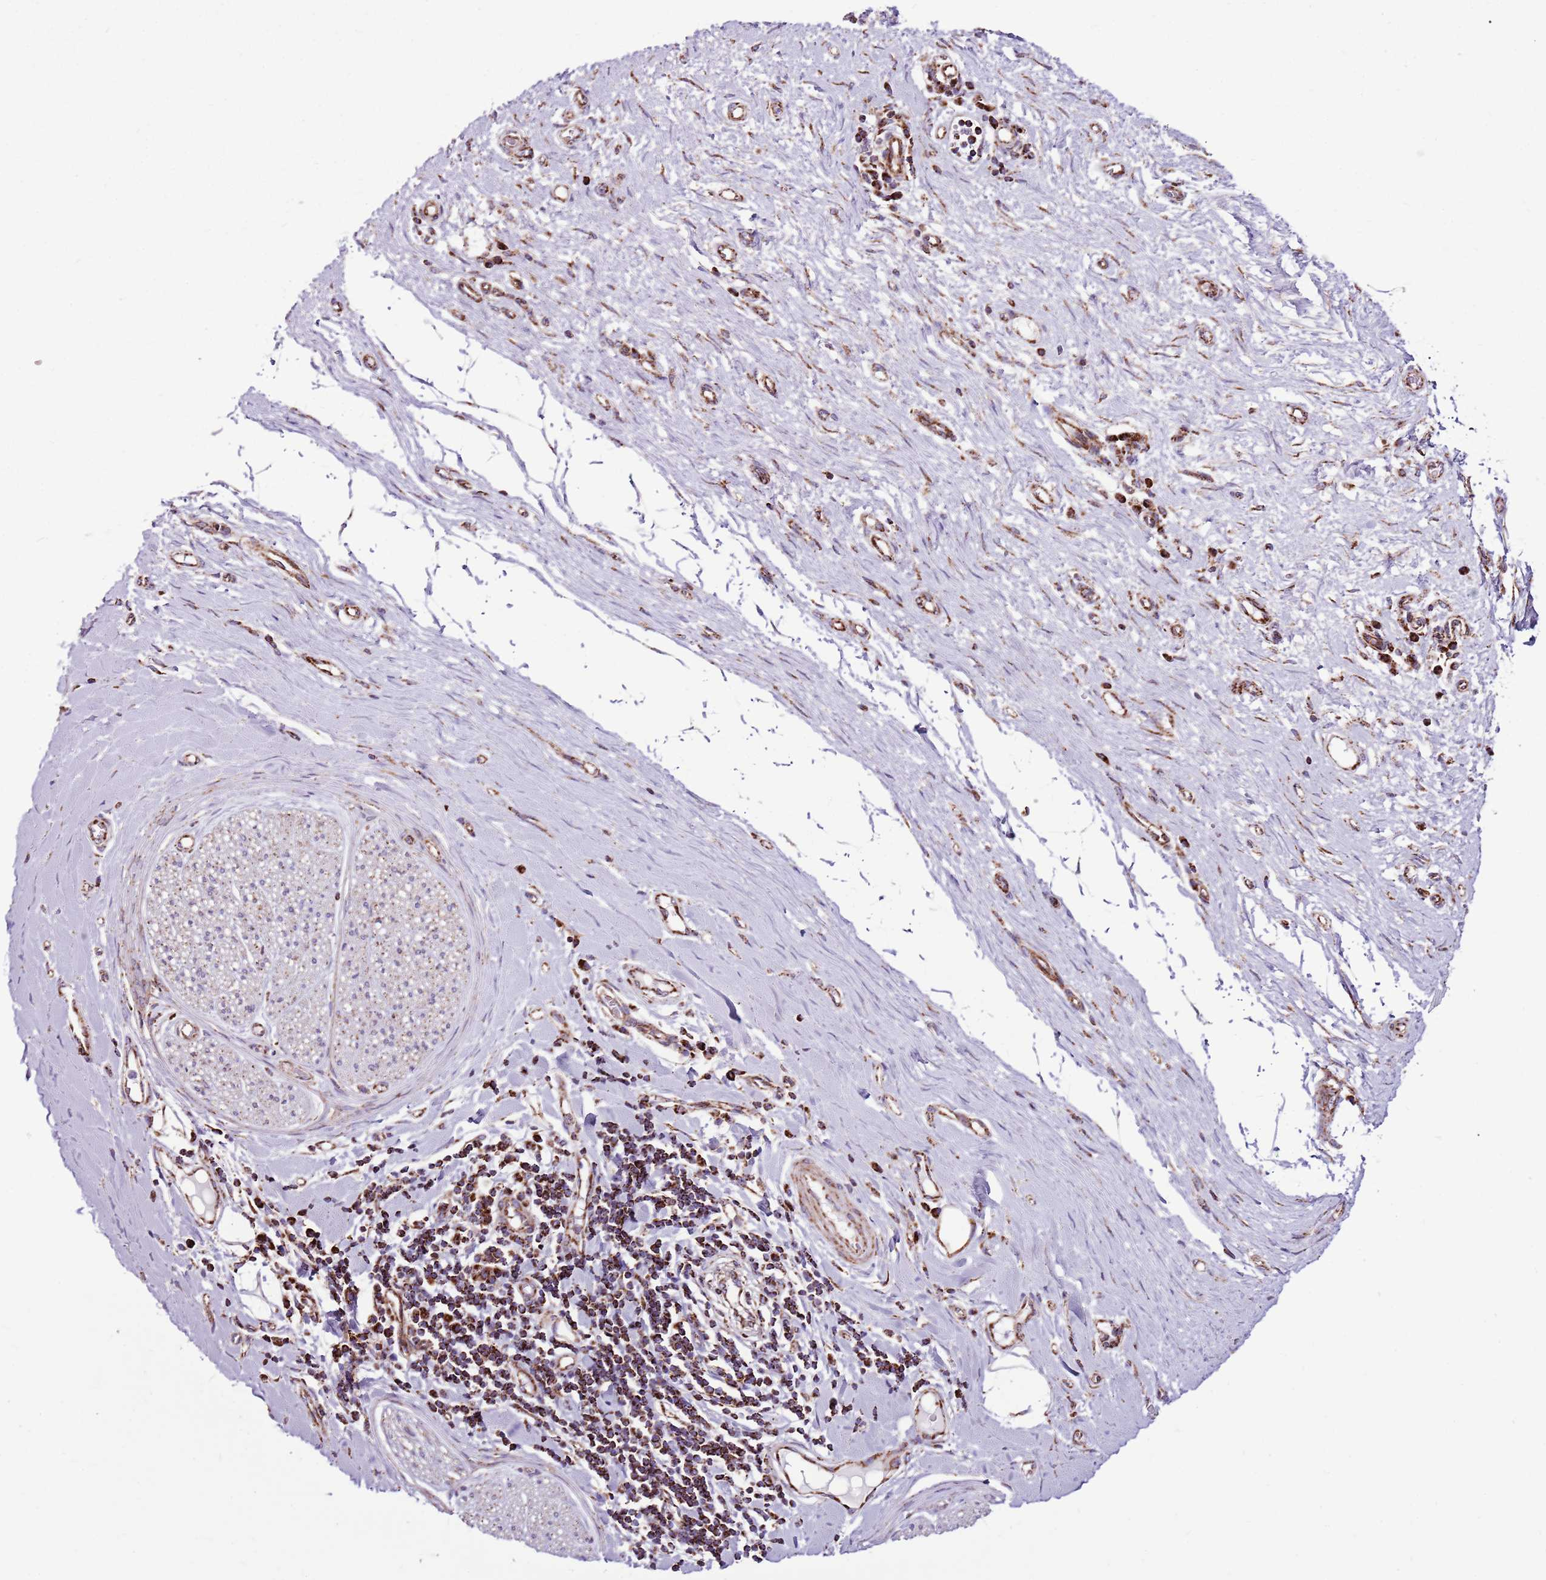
{"staining": {"intensity": "weak", "quantity": "<25%", "location": "cytoplasmic/membranous"}, "tissue": "adipose tissue", "cell_type": "Adipocytes", "image_type": "normal", "snomed": [{"axis": "morphology", "description": "Normal tissue, NOS"}, {"axis": "morphology", "description": "Adenocarcinoma, NOS"}, {"axis": "topography", "description": "Esophagus"}, {"axis": "topography", "description": "Stomach, upper"}, {"axis": "topography", "description": "Peripheral nerve tissue"}], "caption": "Adipocytes are negative for brown protein staining in unremarkable adipose tissue. (DAB immunohistochemistry with hematoxylin counter stain).", "gene": "HECTD4", "patient": {"sex": "male", "age": 62}}